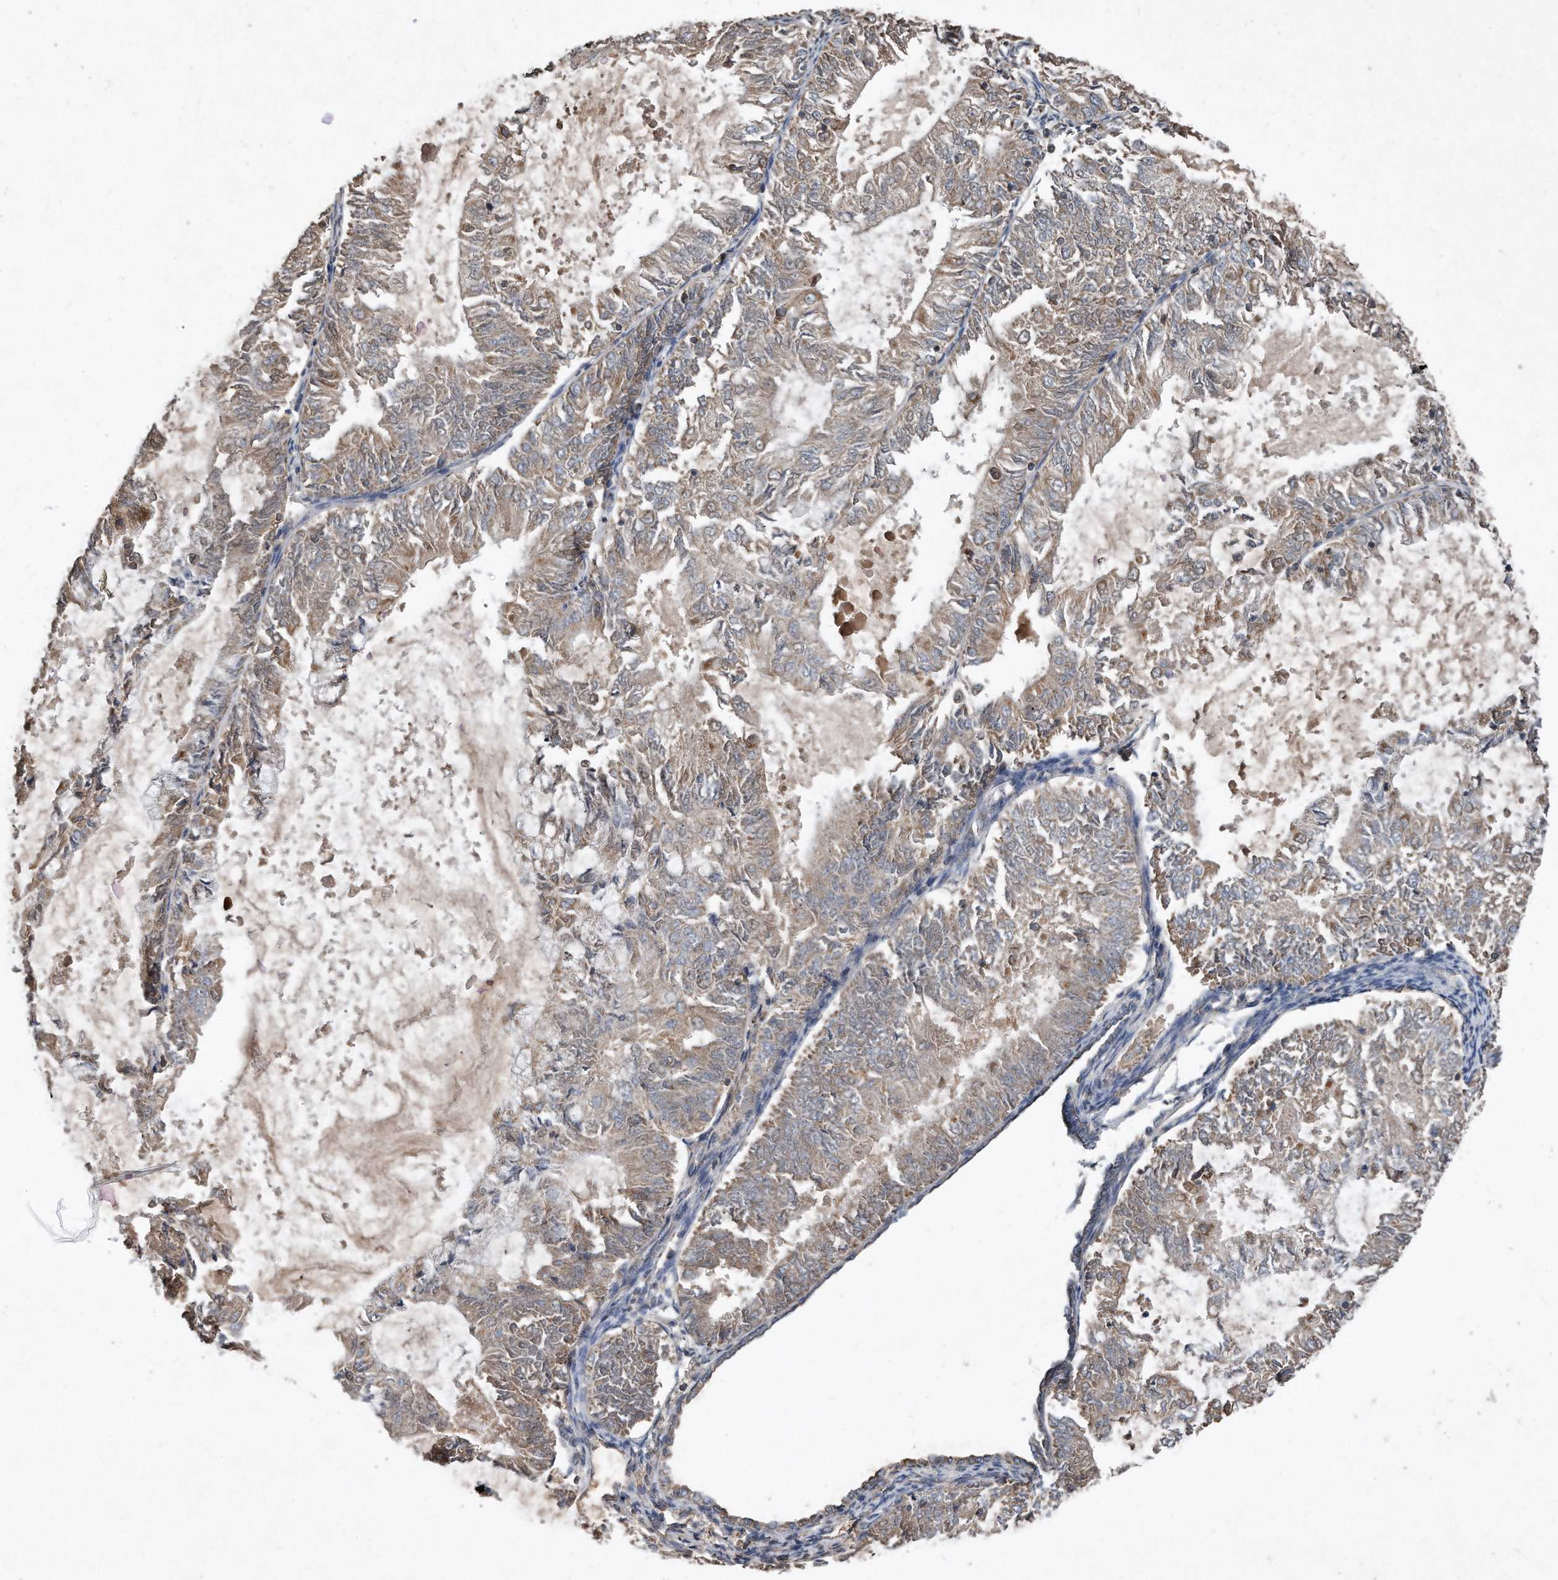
{"staining": {"intensity": "weak", "quantity": "25%-75%", "location": "cytoplasmic/membranous"}, "tissue": "endometrial cancer", "cell_type": "Tumor cells", "image_type": "cancer", "snomed": [{"axis": "morphology", "description": "Adenocarcinoma, NOS"}, {"axis": "topography", "description": "Endometrium"}], "caption": "Immunohistochemical staining of human endometrial cancer (adenocarcinoma) shows low levels of weak cytoplasmic/membranous staining in approximately 25%-75% of tumor cells.", "gene": "SDHA", "patient": {"sex": "female", "age": 57}}